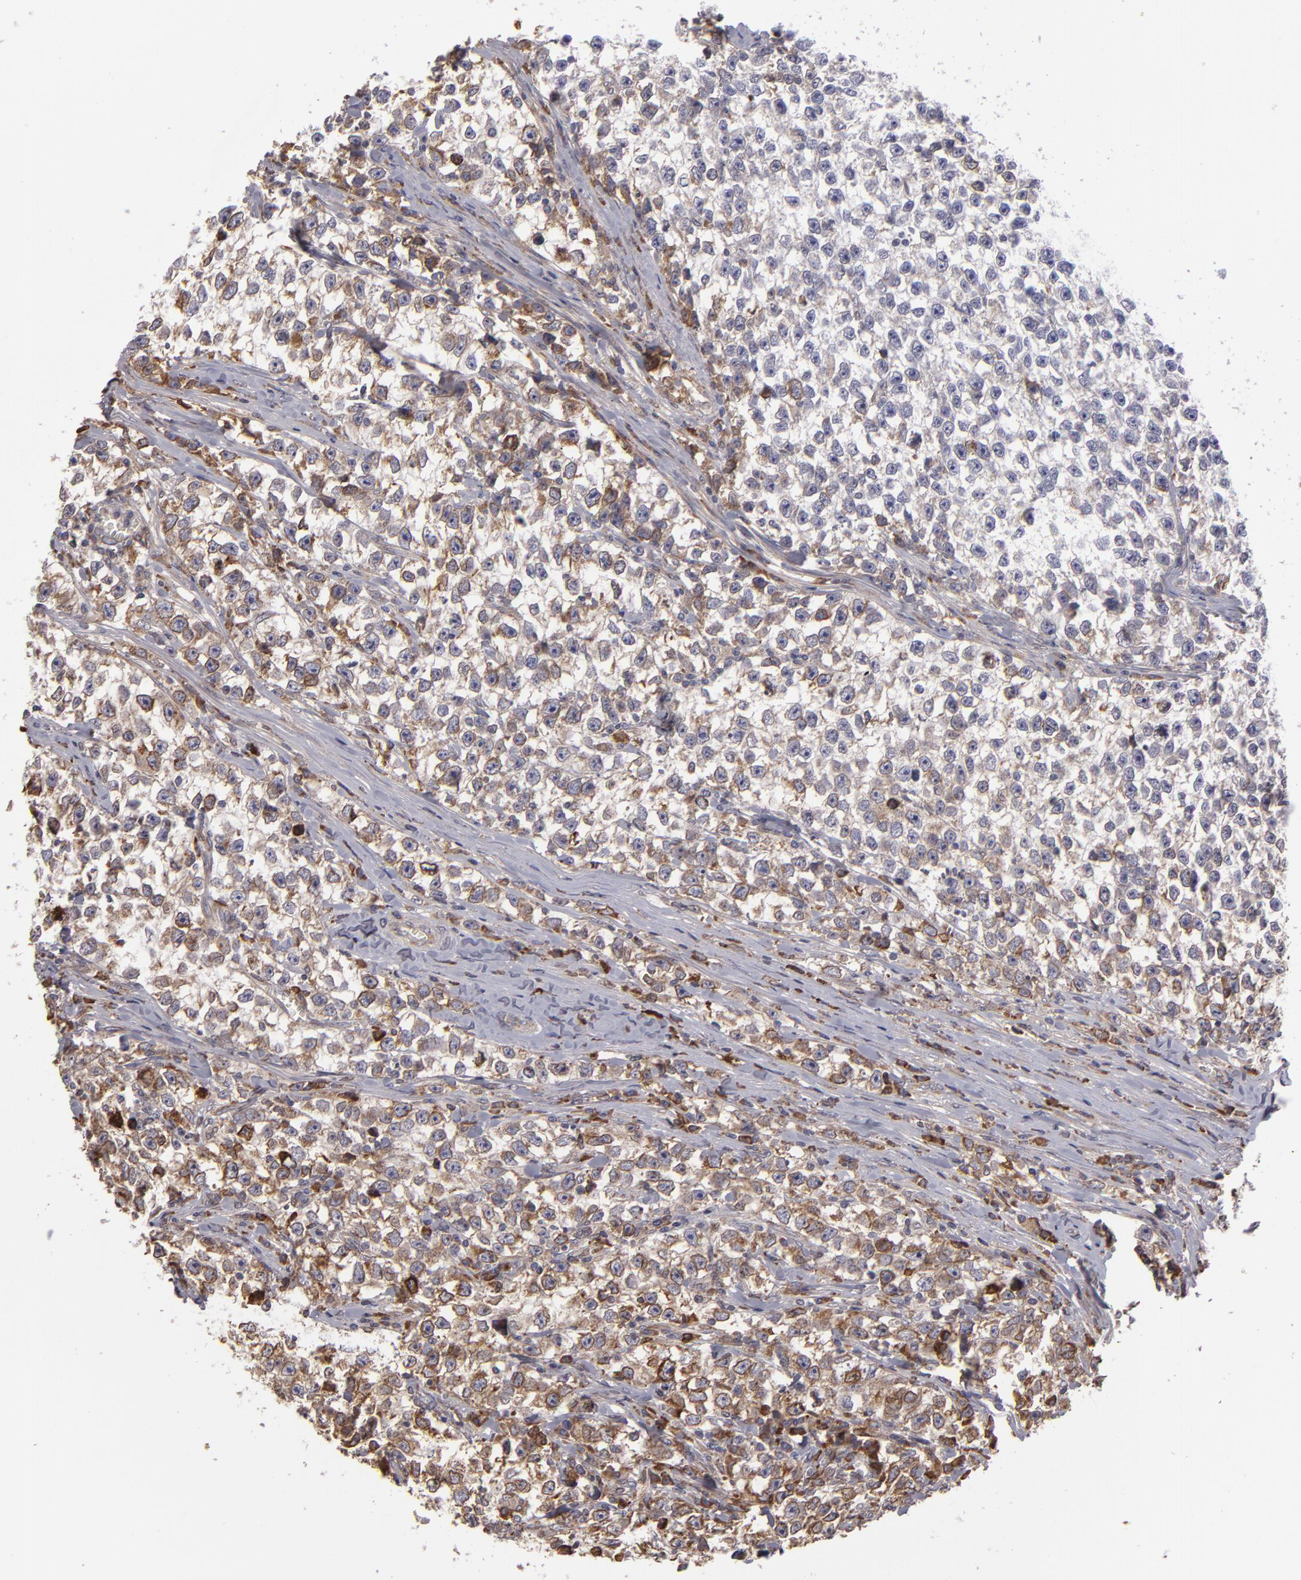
{"staining": {"intensity": "moderate", "quantity": "25%-75%", "location": "cytoplasmic/membranous"}, "tissue": "testis cancer", "cell_type": "Tumor cells", "image_type": "cancer", "snomed": [{"axis": "morphology", "description": "Seminoma, NOS"}, {"axis": "morphology", "description": "Carcinoma, Embryonal, NOS"}, {"axis": "topography", "description": "Testis"}], "caption": "High-magnification brightfield microscopy of testis cancer (embryonal carcinoma) stained with DAB (3,3'-diaminobenzidine) (brown) and counterstained with hematoxylin (blue). tumor cells exhibit moderate cytoplasmic/membranous staining is present in about25%-75% of cells.", "gene": "CFB", "patient": {"sex": "male", "age": 30}}